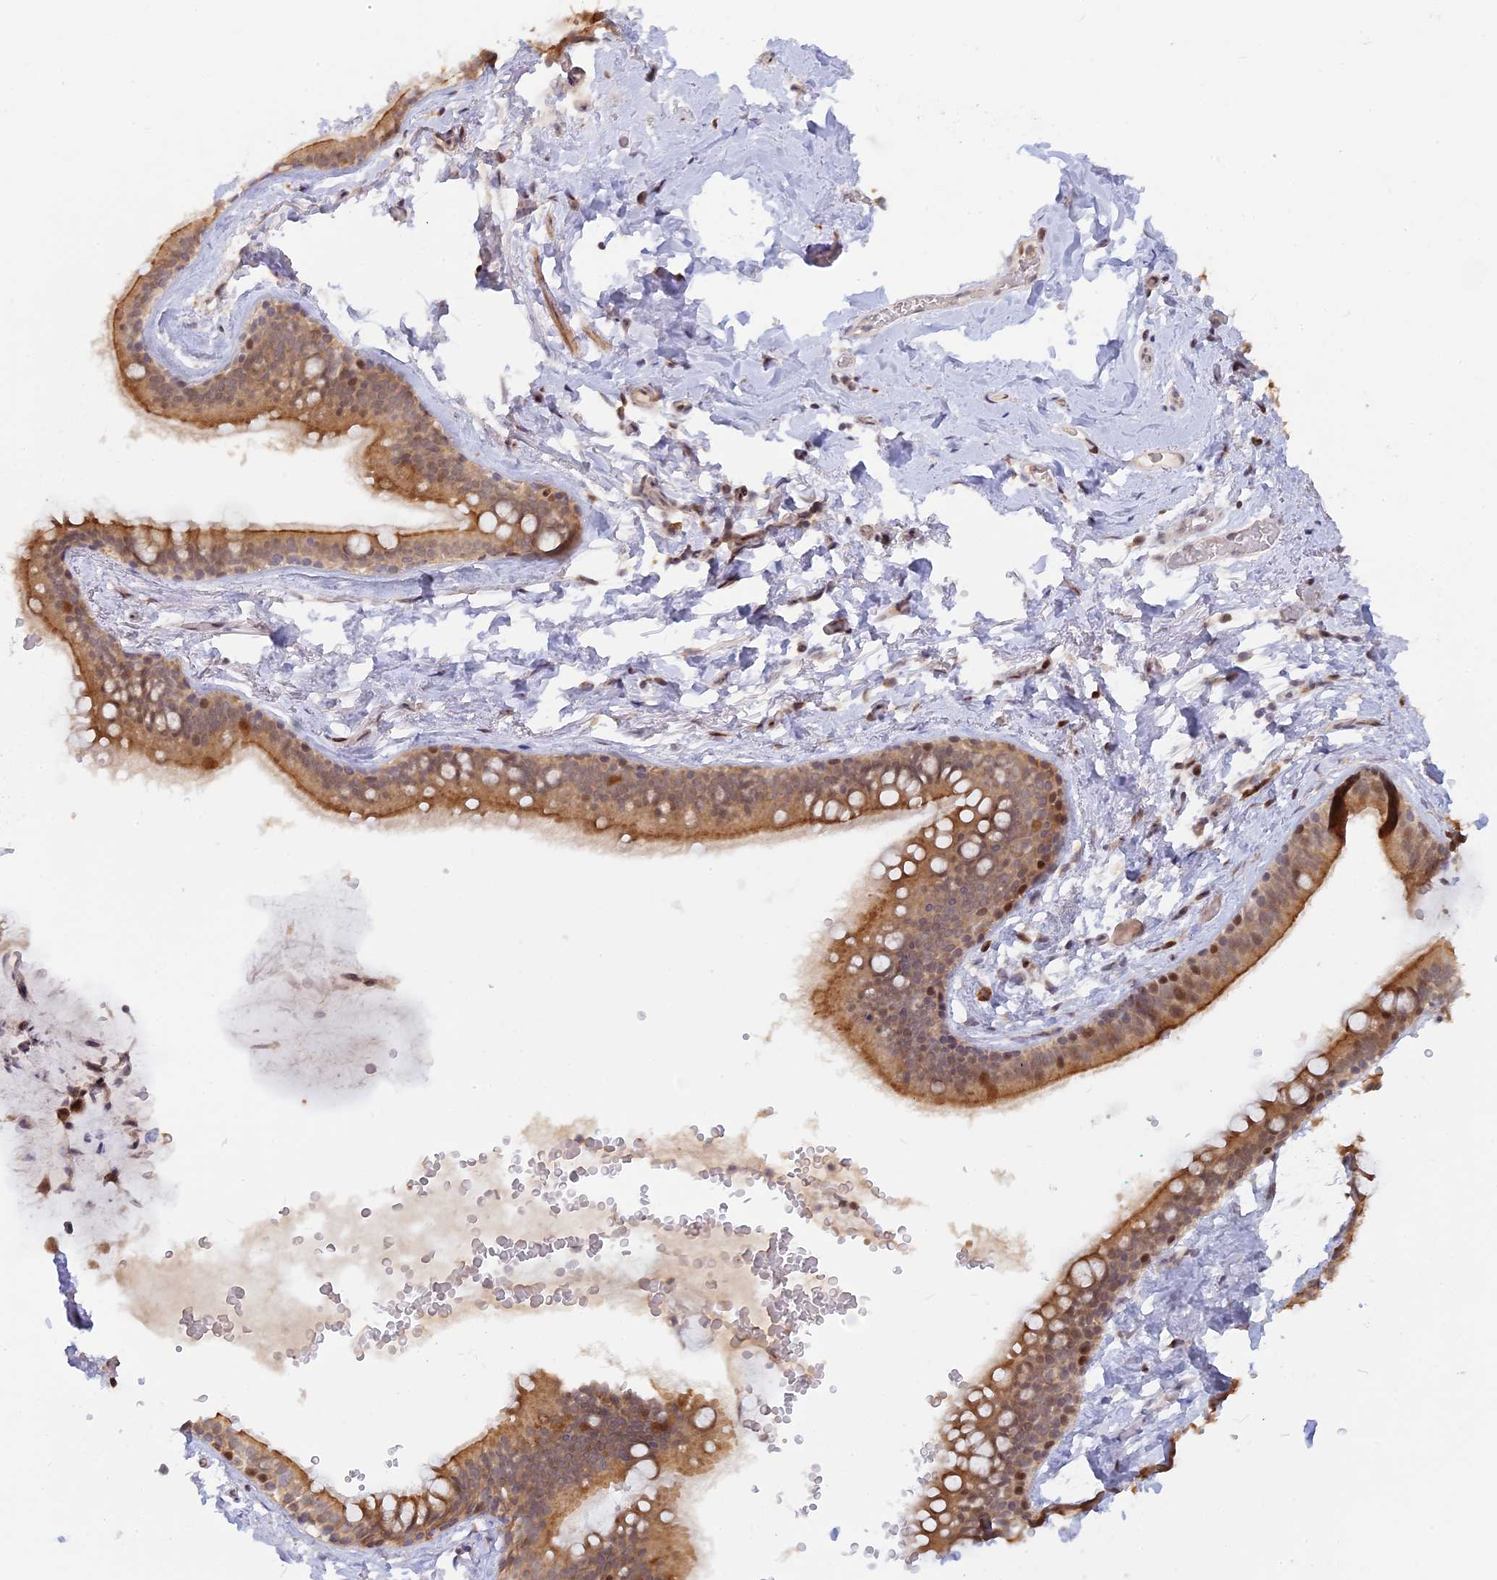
{"staining": {"intensity": "negative", "quantity": "none", "location": "none"}, "tissue": "adipose tissue", "cell_type": "Adipocytes", "image_type": "normal", "snomed": [{"axis": "morphology", "description": "Normal tissue, NOS"}, {"axis": "topography", "description": "Lymph node"}, {"axis": "topography", "description": "Bronchus"}], "caption": "High magnification brightfield microscopy of normal adipose tissue stained with DAB (3,3'-diaminobenzidine) (brown) and counterstained with hematoxylin (blue): adipocytes show no significant expression. The staining is performed using DAB brown chromogen with nuclei counter-stained in using hematoxylin.", "gene": "GSKIP", "patient": {"sex": "male", "age": 63}}